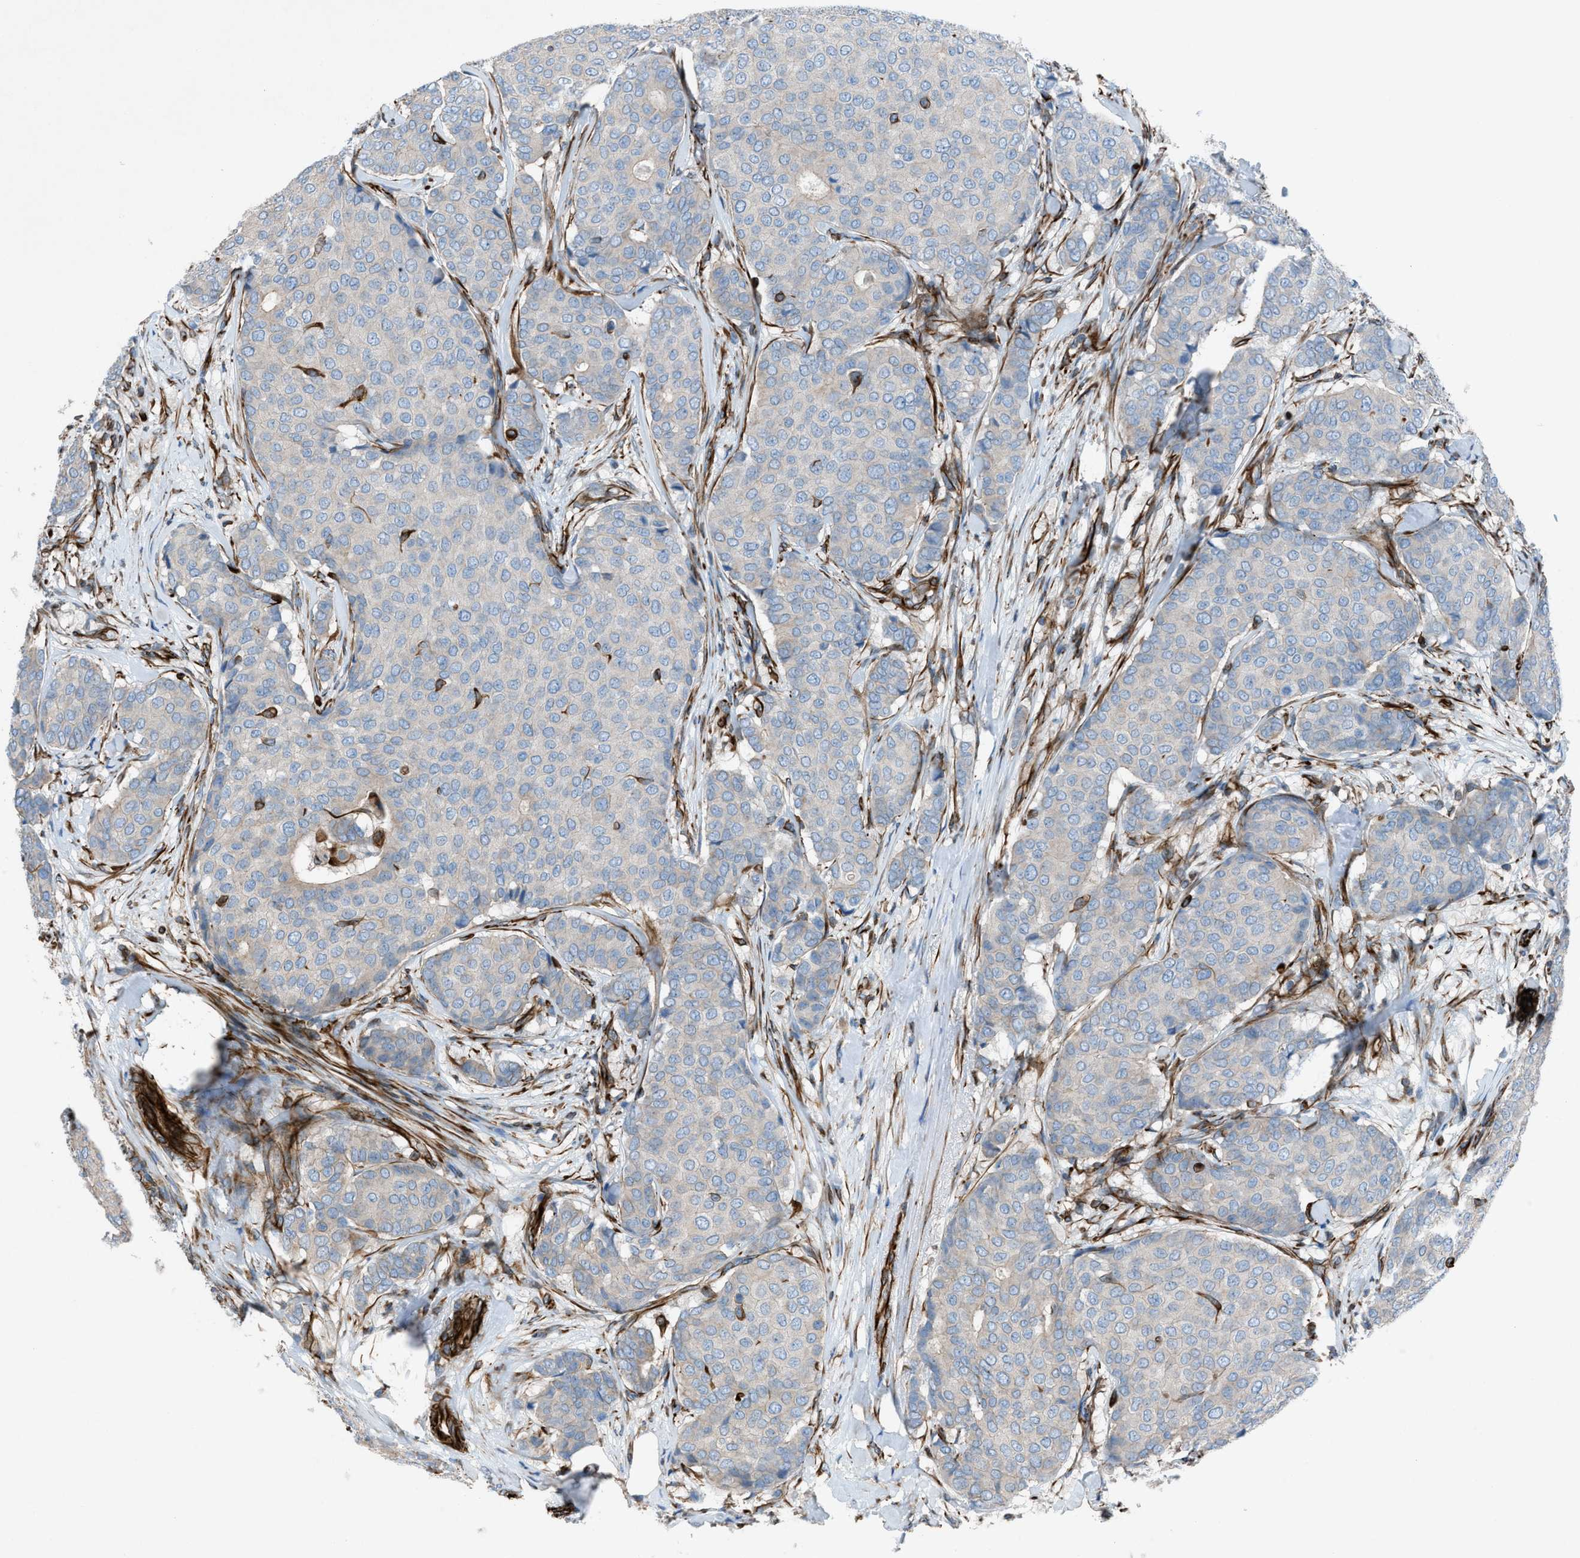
{"staining": {"intensity": "weak", "quantity": "25%-75%", "location": "cytoplasmic/membranous"}, "tissue": "breast cancer", "cell_type": "Tumor cells", "image_type": "cancer", "snomed": [{"axis": "morphology", "description": "Duct carcinoma"}, {"axis": "topography", "description": "Breast"}], "caption": "This image shows breast cancer stained with immunohistochemistry to label a protein in brown. The cytoplasmic/membranous of tumor cells show weak positivity for the protein. Nuclei are counter-stained blue.", "gene": "CABP7", "patient": {"sex": "female", "age": 75}}